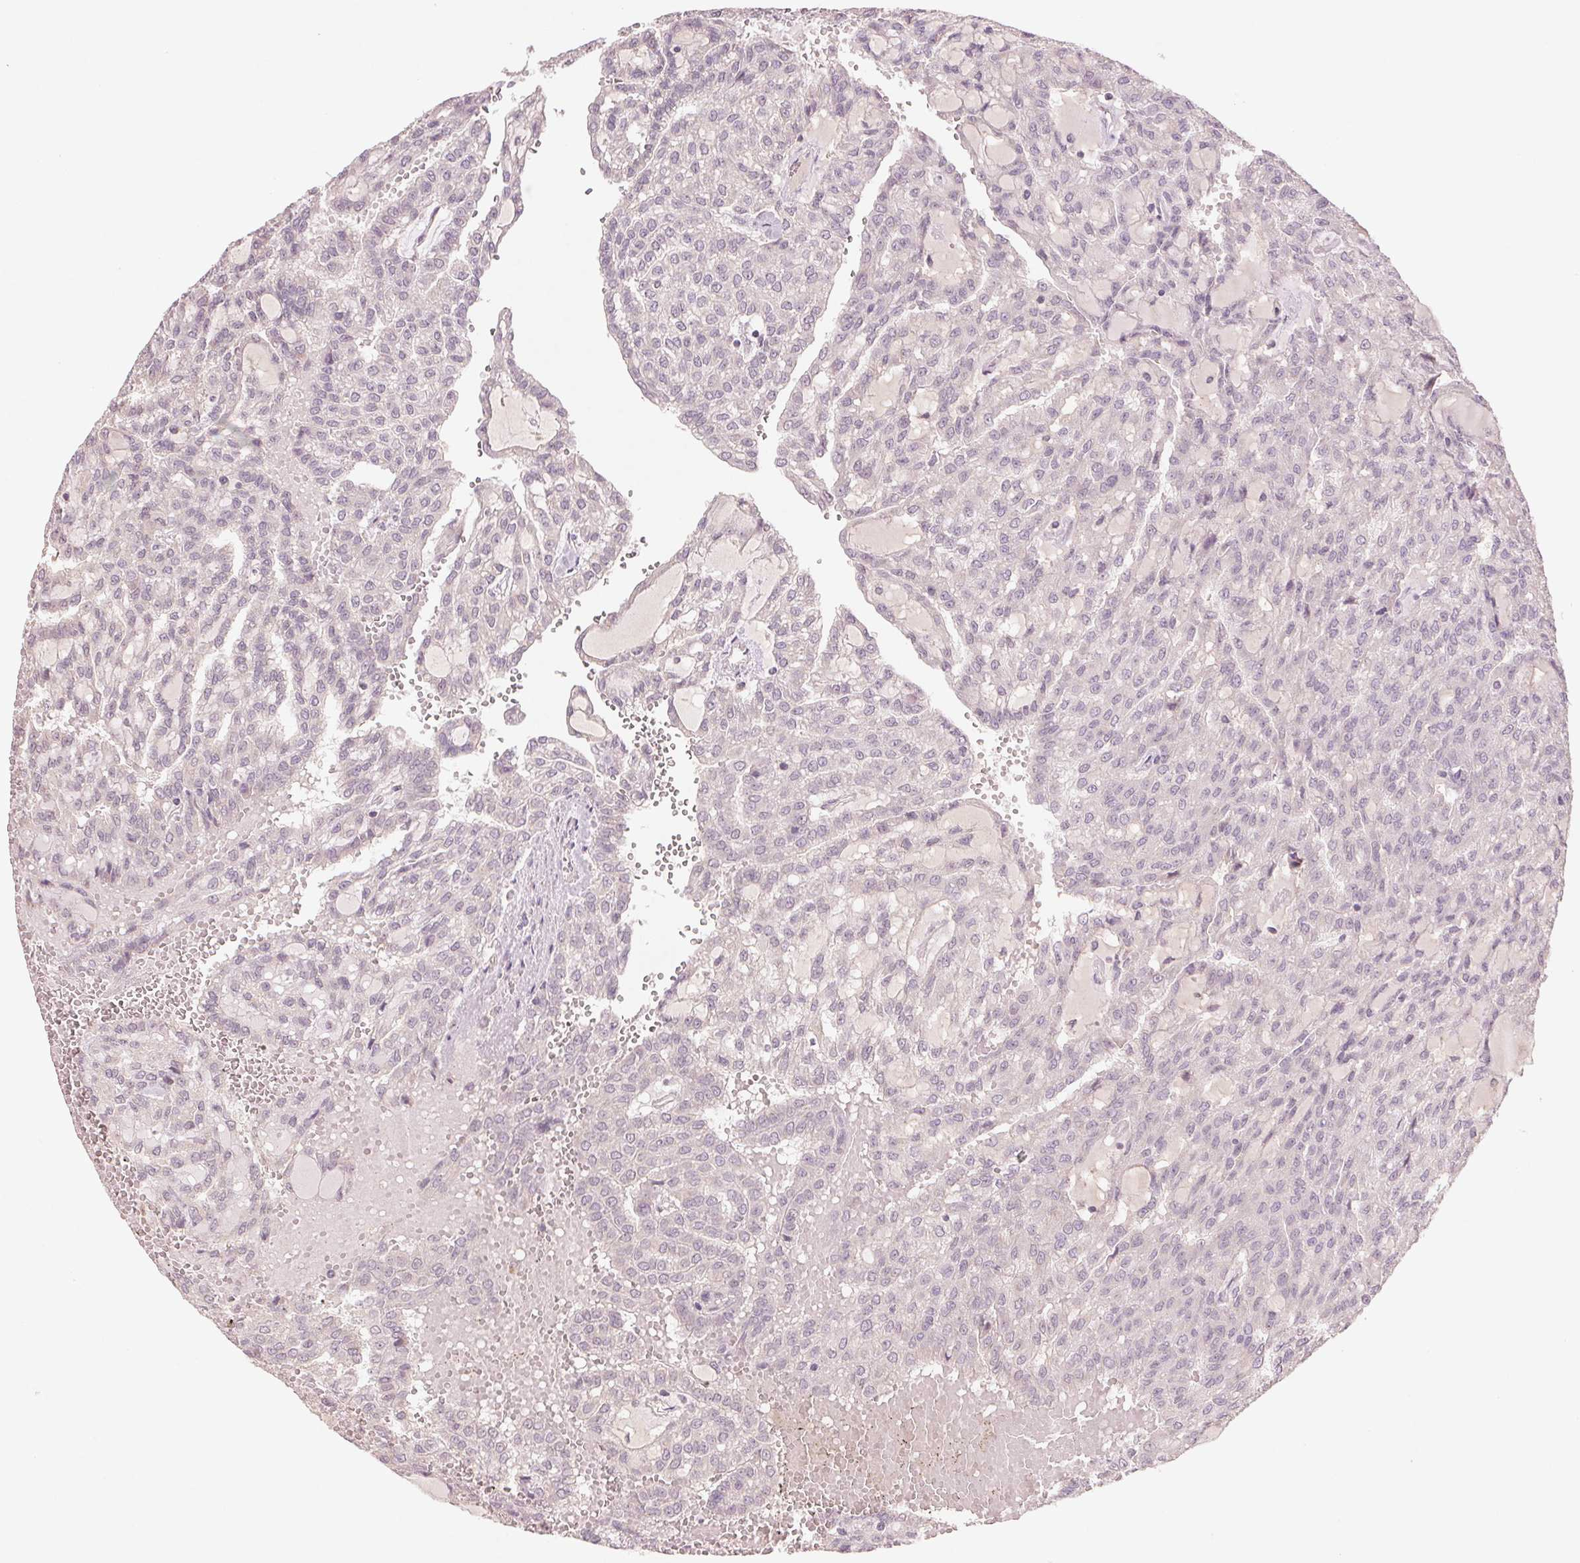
{"staining": {"intensity": "negative", "quantity": "none", "location": "none"}, "tissue": "renal cancer", "cell_type": "Tumor cells", "image_type": "cancer", "snomed": [{"axis": "morphology", "description": "Adenocarcinoma, NOS"}, {"axis": "topography", "description": "Kidney"}], "caption": "Immunohistochemistry (IHC) image of human renal cancer (adenocarcinoma) stained for a protein (brown), which reveals no staining in tumor cells. The staining is performed using DAB brown chromogen with nuclei counter-stained in using hematoxylin.", "gene": "PPIA", "patient": {"sex": "male", "age": 63}}